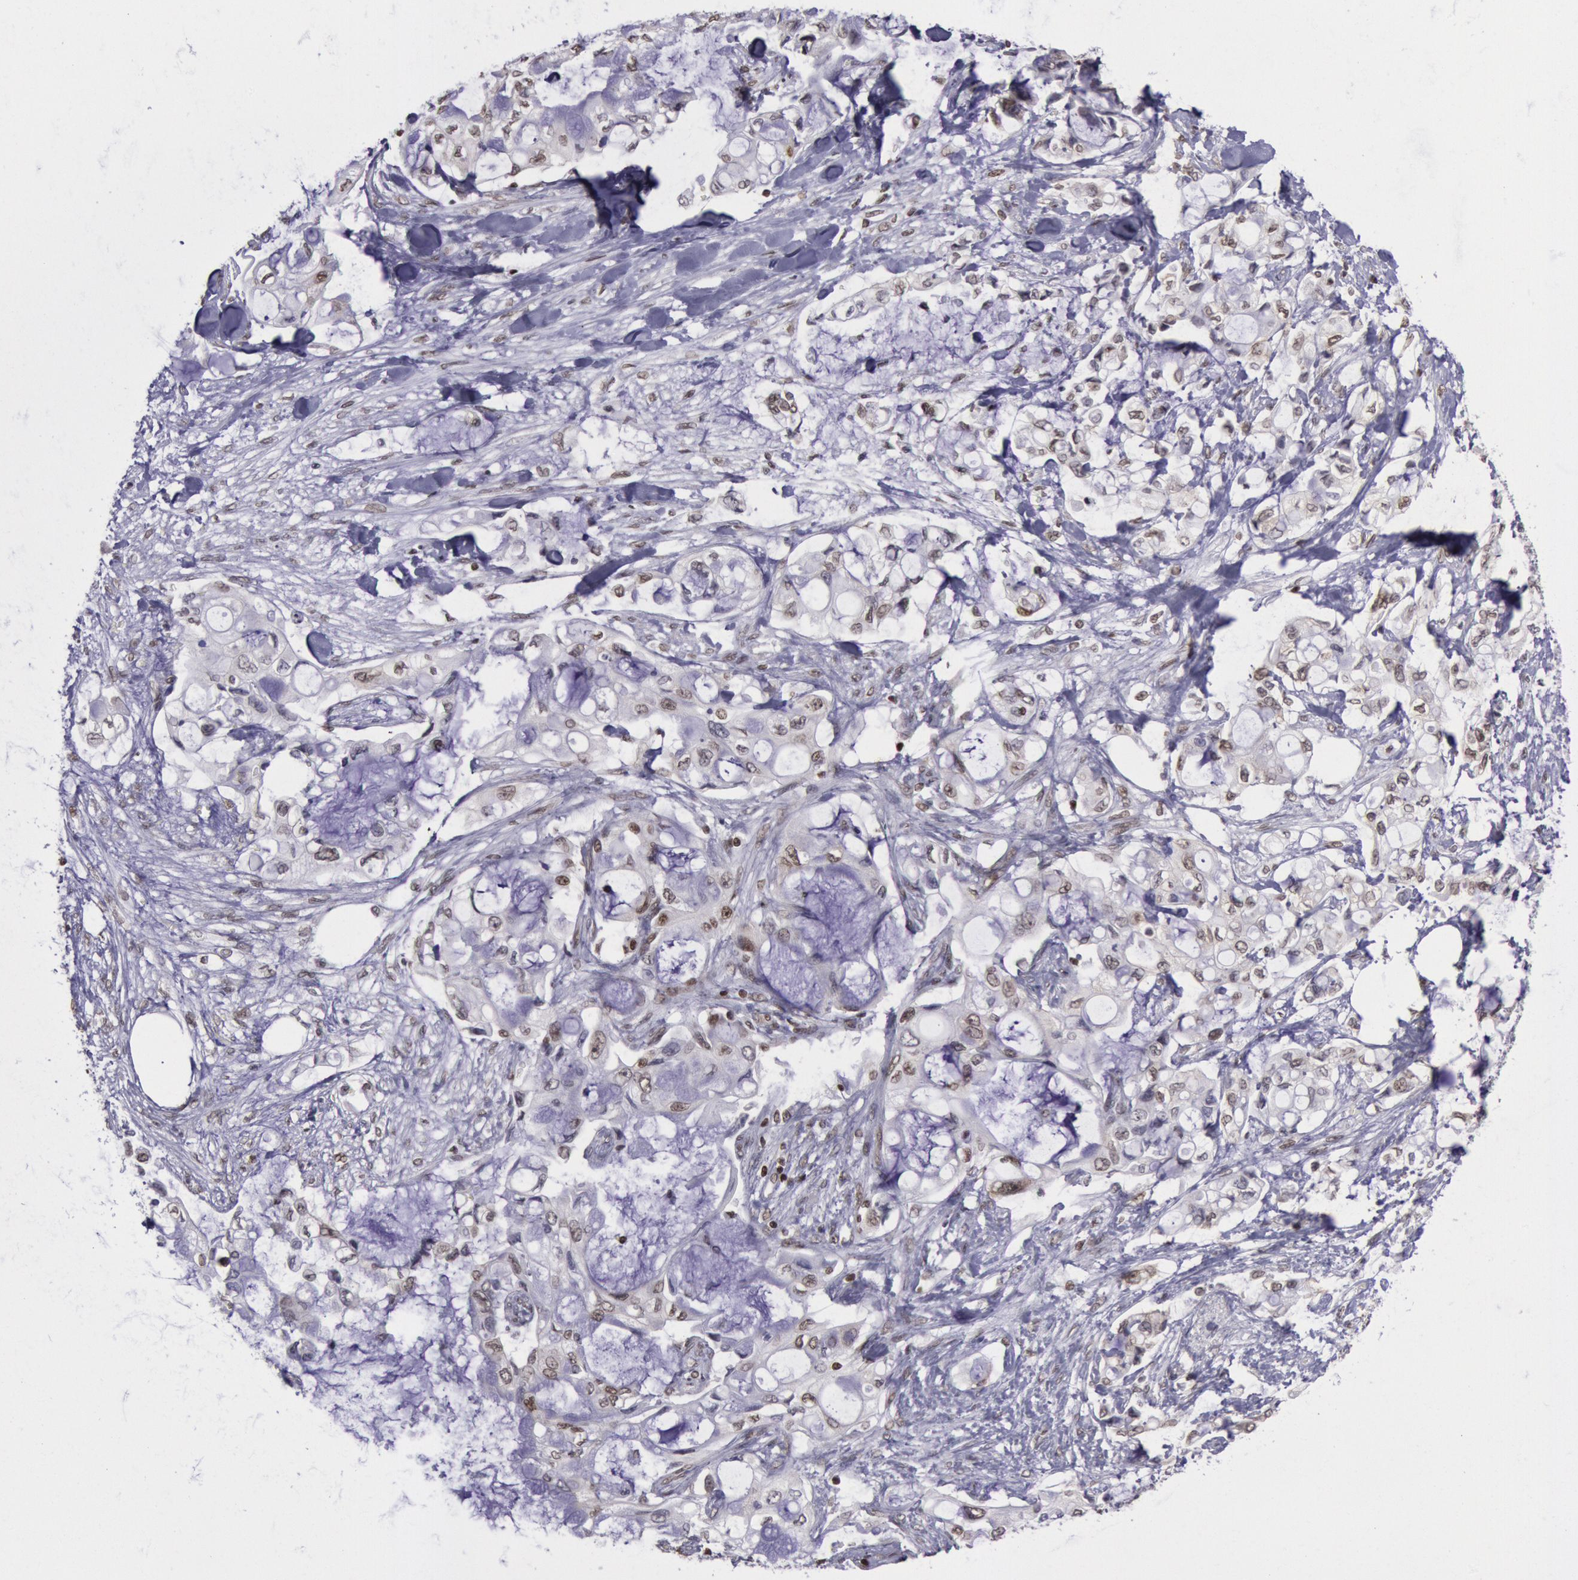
{"staining": {"intensity": "moderate", "quantity": ">75%", "location": "nuclear"}, "tissue": "pancreatic cancer", "cell_type": "Tumor cells", "image_type": "cancer", "snomed": [{"axis": "morphology", "description": "Adenocarcinoma, NOS"}, {"axis": "topography", "description": "Pancreas"}], "caption": "Immunohistochemical staining of human pancreatic cancer (adenocarcinoma) exhibits medium levels of moderate nuclear protein expression in approximately >75% of tumor cells.", "gene": "NKAP", "patient": {"sex": "female", "age": 70}}